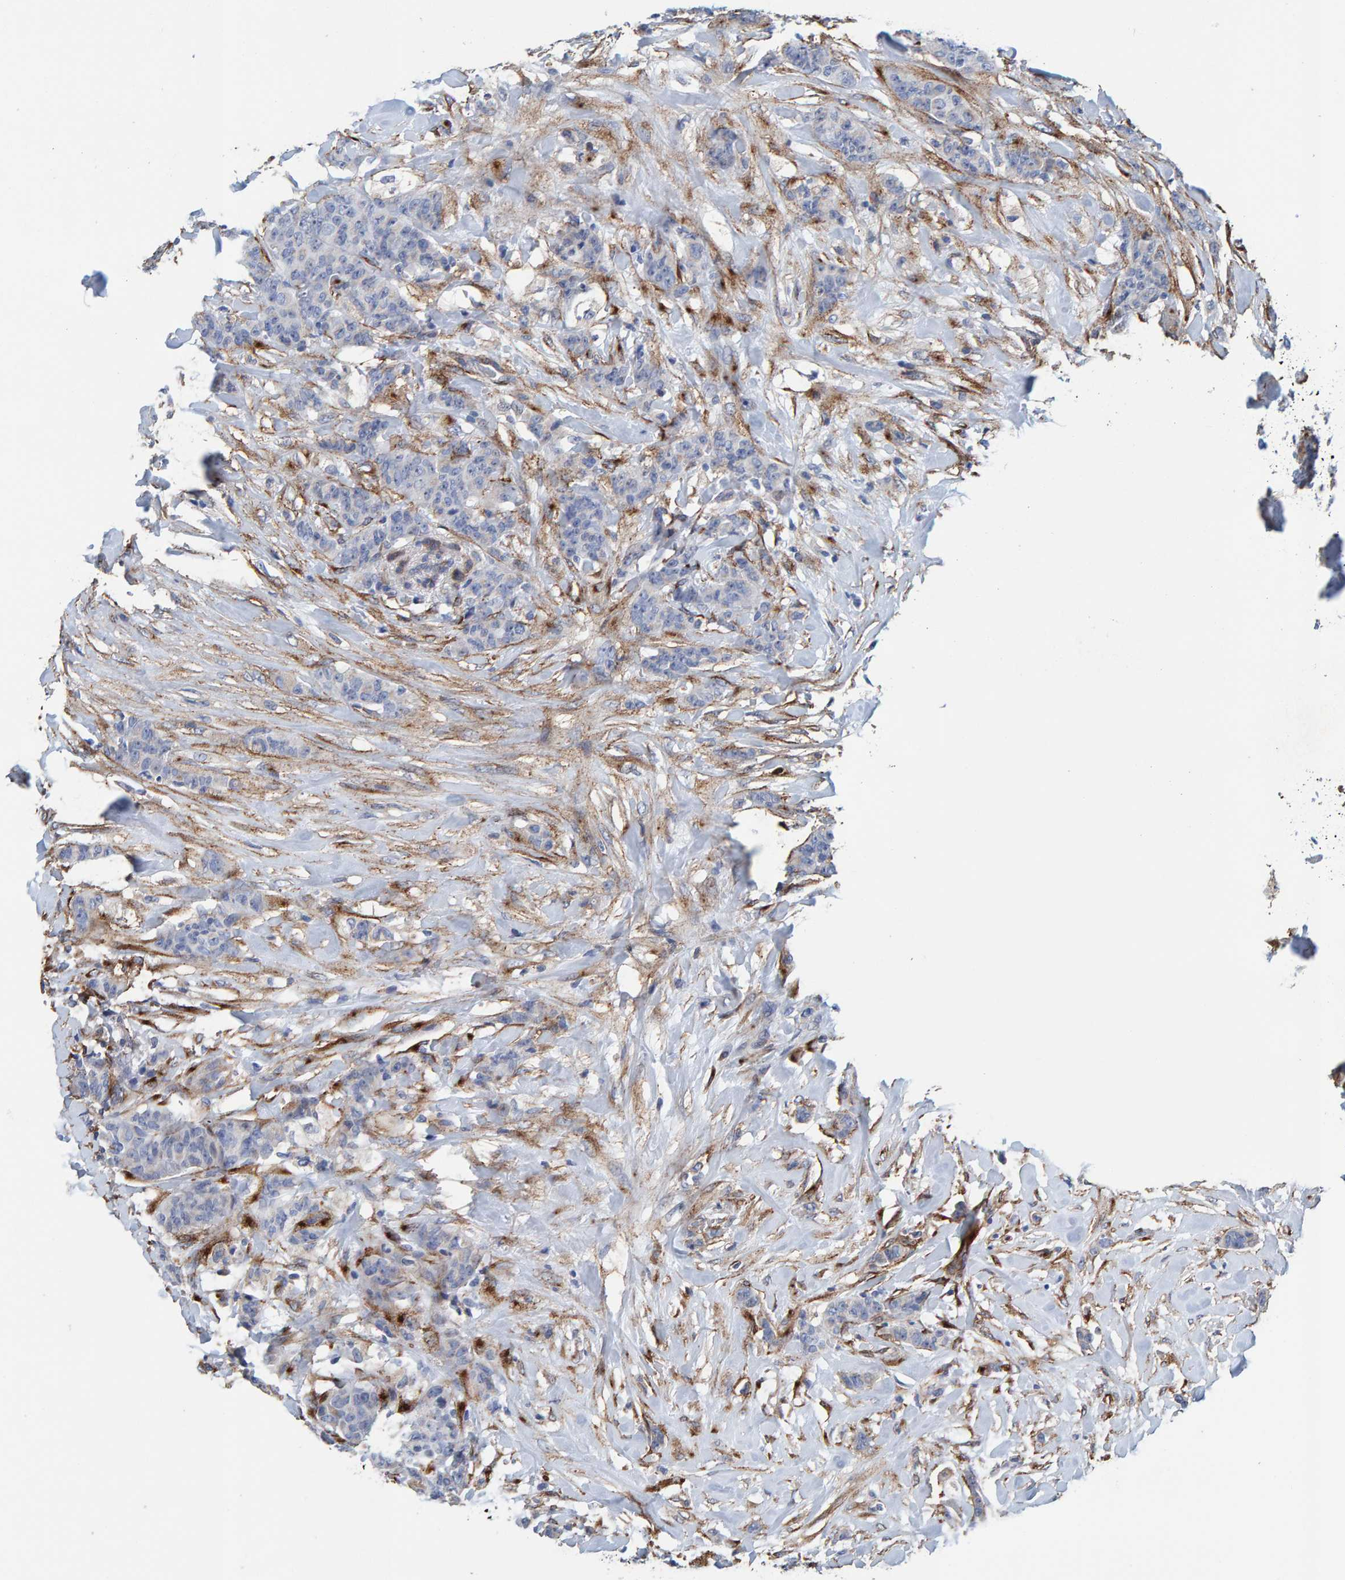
{"staining": {"intensity": "negative", "quantity": "none", "location": "none"}, "tissue": "breast cancer", "cell_type": "Tumor cells", "image_type": "cancer", "snomed": [{"axis": "morphology", "description": "Normal tissue, NOS"}, {"axis": "morphology", "description": "Duct carcinoma"}, {"axis": "topography", "description": "Breast"}], "caption": "IHC histopathology image of neoplastic tissue: human breast cancer stained with DAB (3,3'-diaminobenzidine) reveals no significant protein staining in tumor cells.", "gene": "LRP1", "patient": {"sex": "female", "age": 40}}